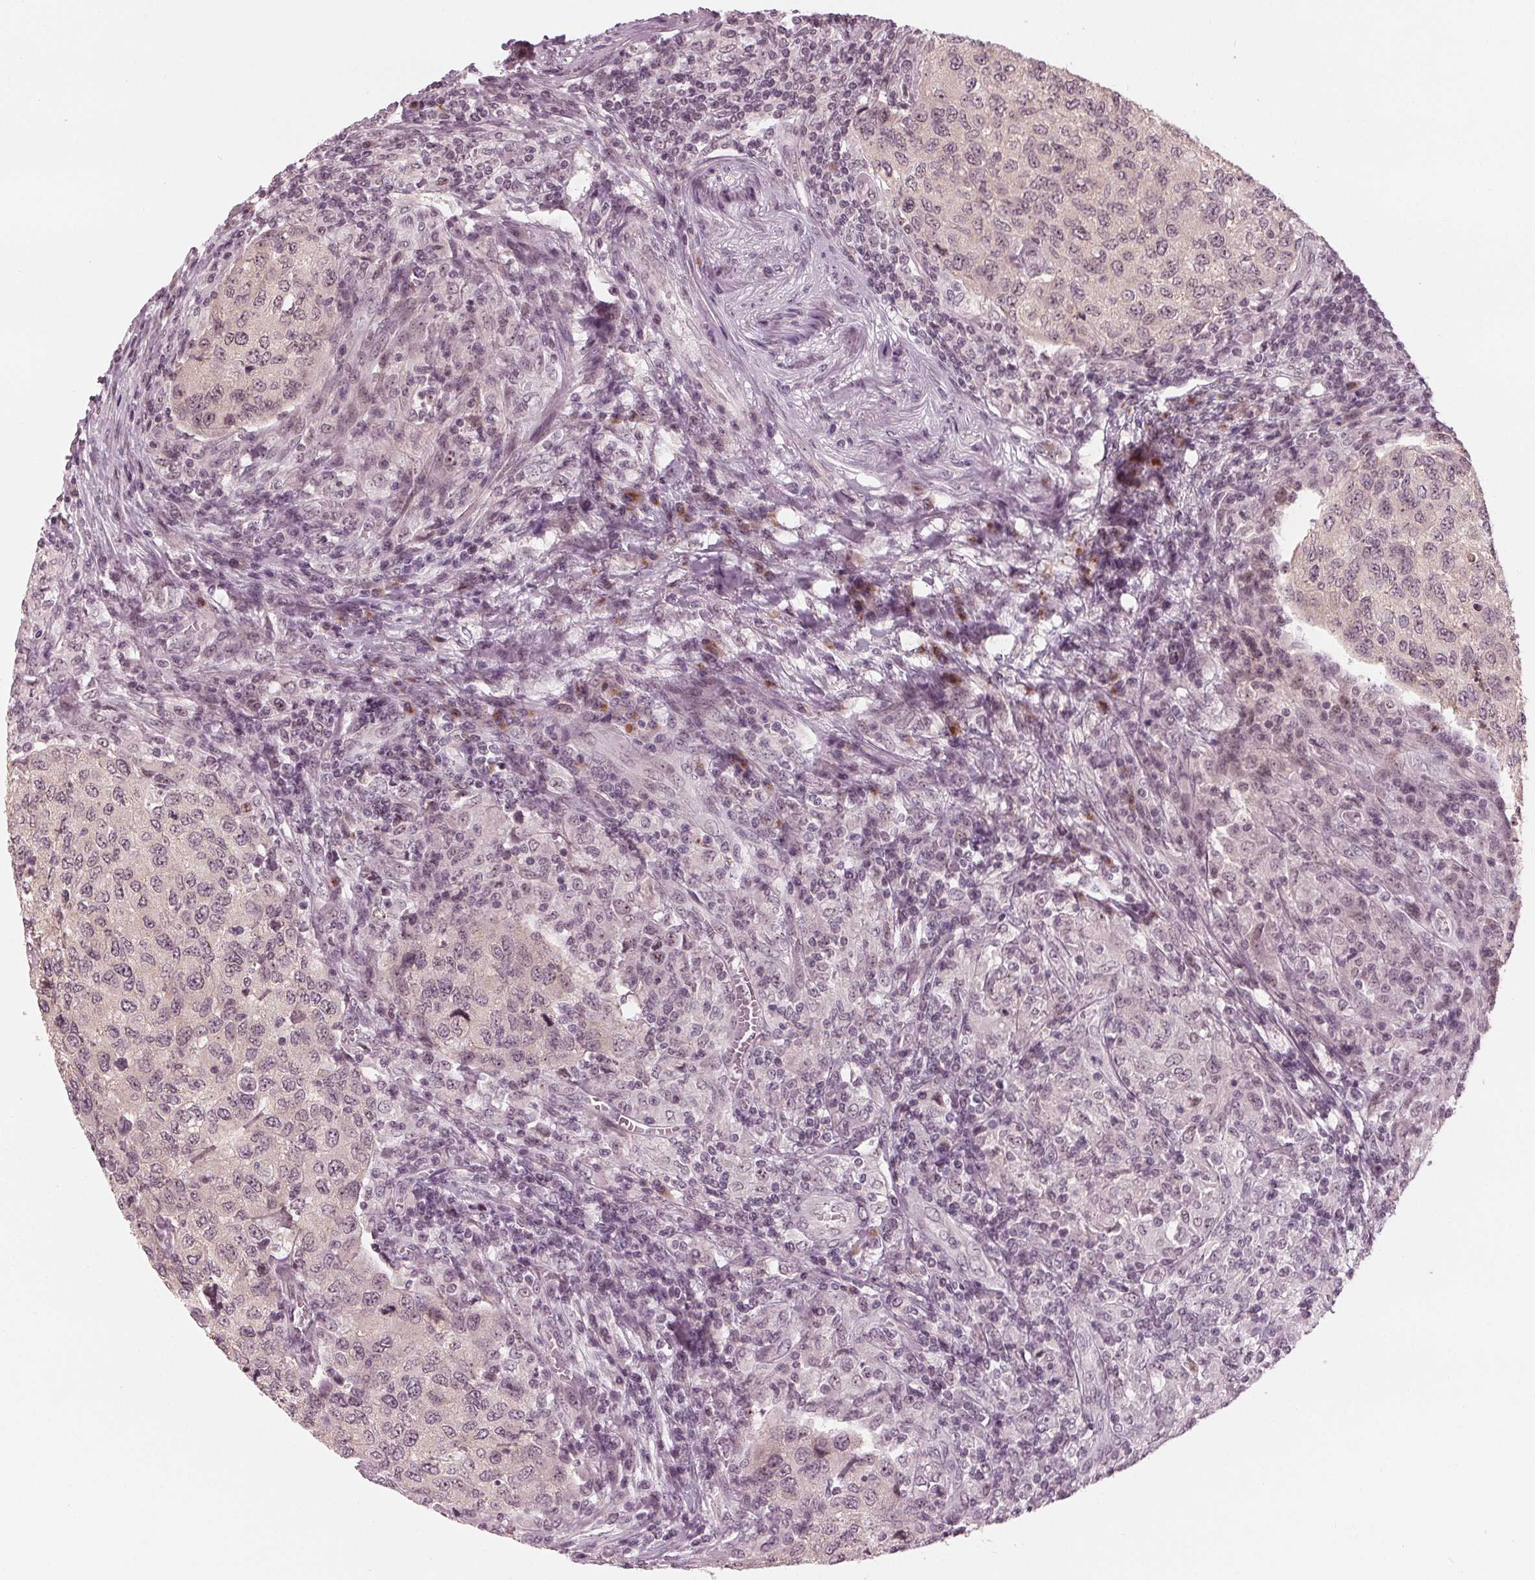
{"staining": {"intensity": "weak", "quantity": "25%-75%", "location": "nuclear"}, "tissue": "urothelial cancer", "cell_type": "Tumor cells", "image_type": "cancer", "snomed": [{"axis": "morphology", "description": "Urothelial carcinoma, High grade"}, {"axis": "topography", "description": "Urinary bladder"}], "caption": "Urothelial cancer stained for a protein (brown) displays weak nuclear positive staining in approximately 25%-75% of tumor cells.", "gene": "SLX4", "patient": {"sex": "female", "age": 78}}